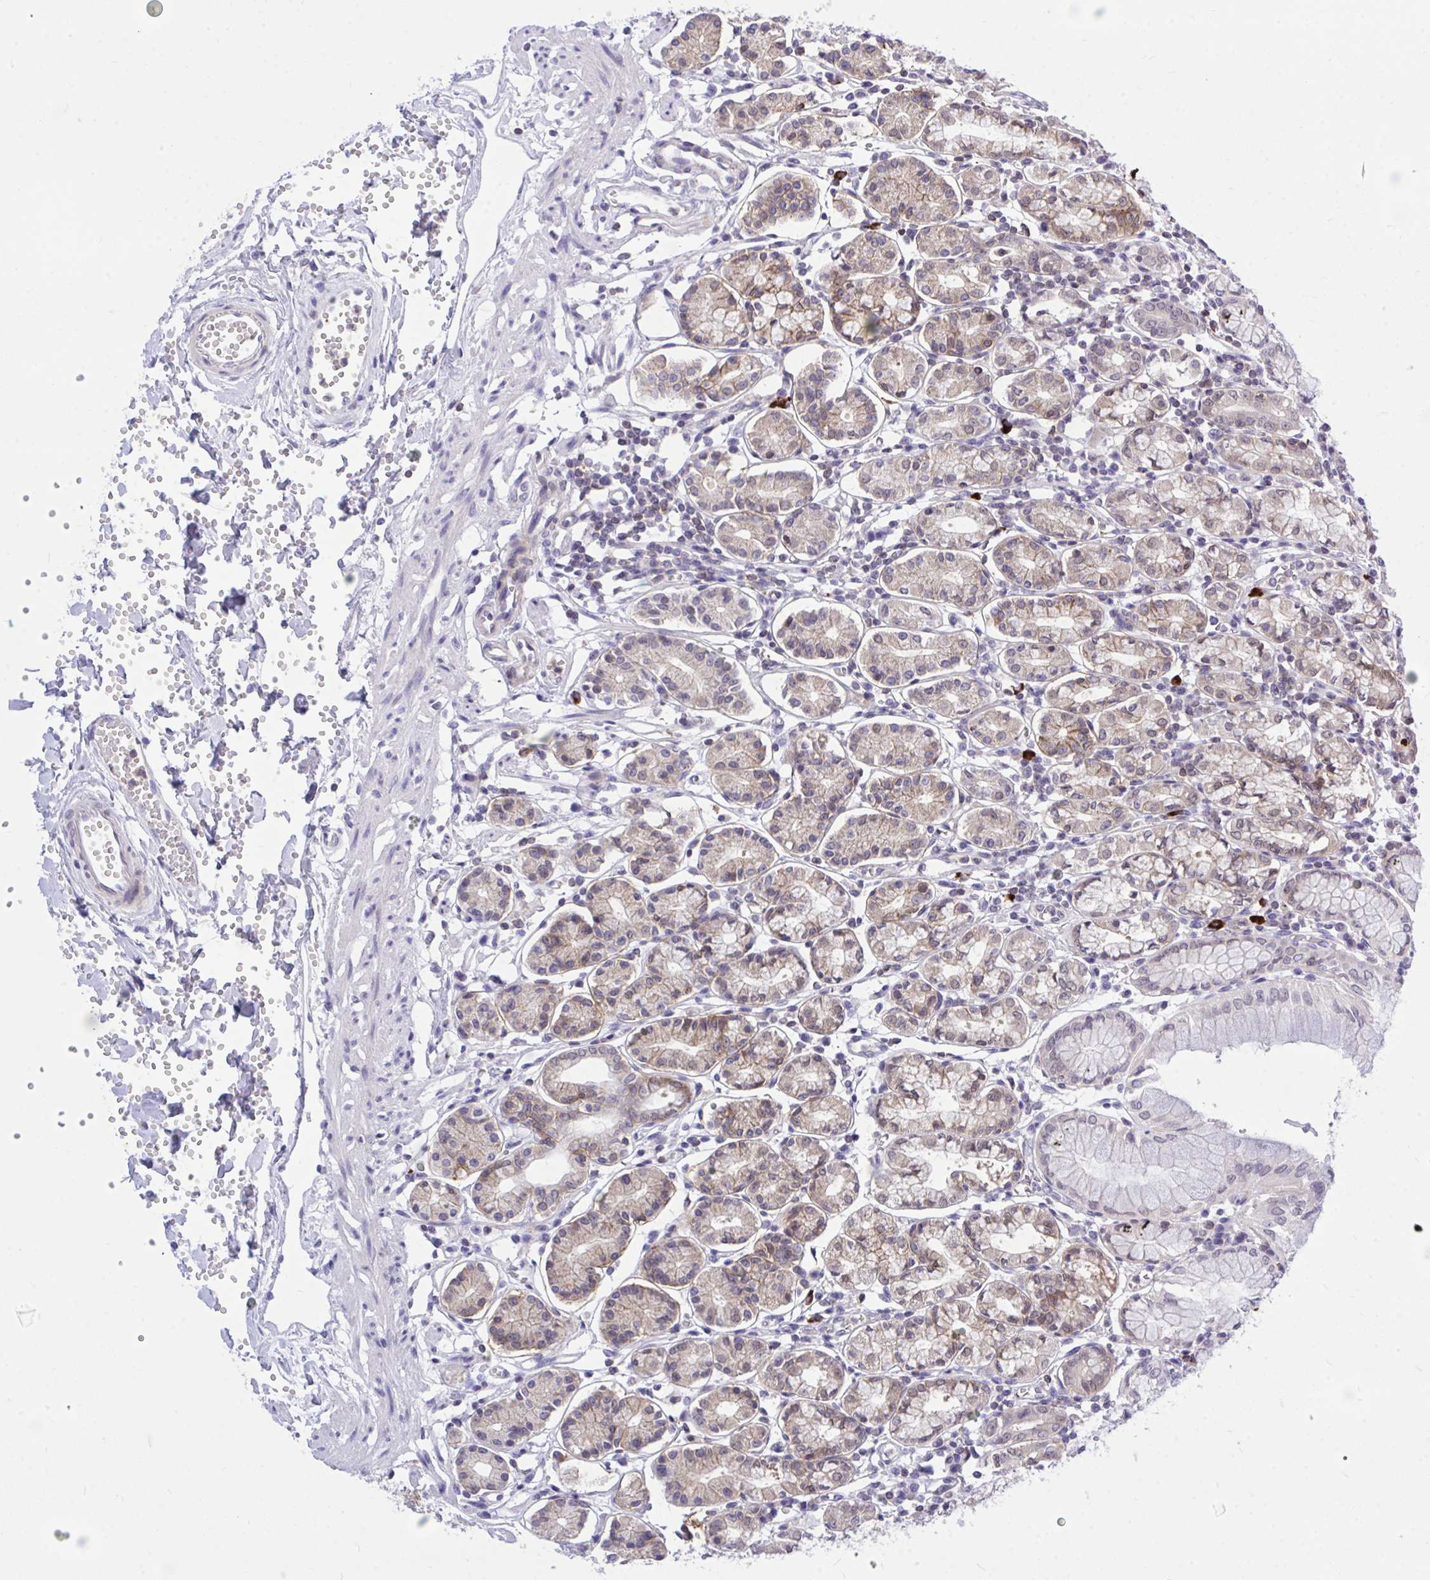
{"staining": {"intensity": "strong", "quantity": "25%-75%", "location": "cytoplasmic/membranous"}, "tissue": "stomach", "cell_type": "Glandular cells", "image_type": "normal", "snomed": [{"axis": "morphology", "description": "Normal tissue, NOS"}, {"axis": "topography", "description": "Stomach"}], "caption": "High-power microscopy captured an IHC micrograph of benign stomach, revealing strong cytoplasmic/membranous staining in approximately 25%-75% of glandular cells.", "gene": "CXCL8", "patient": {"sex": "female", "age": 62}}